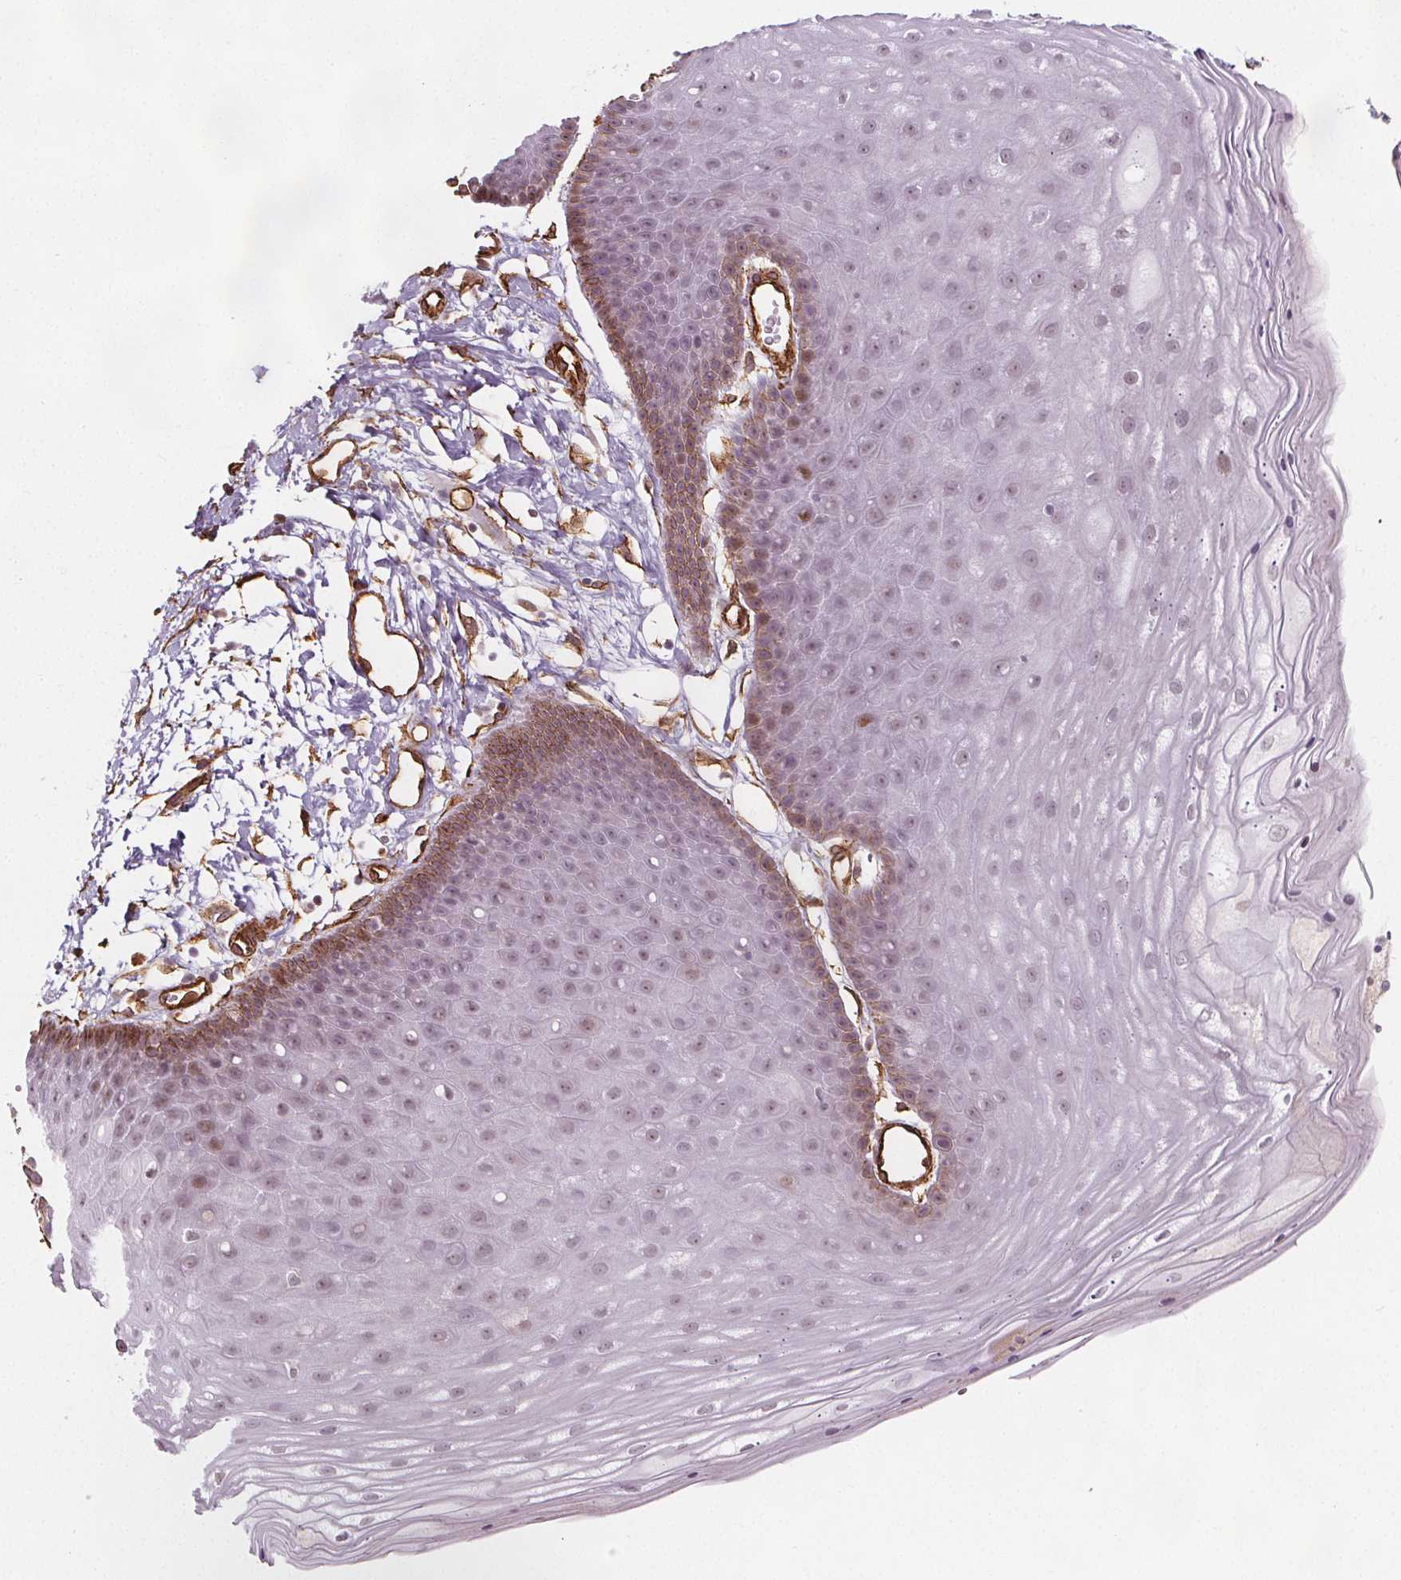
{"staining": {"intensity": "moderate", "quantity": "<25%", "location": "nuclear"}, "tissue": "skin", "cell_type": "Epidermal cells", "image_type": "normal", "snomed": [{"axis": "morphology", "description": "Normal tissue, NOS"}, {"axis": "topography", "description": "Anal"}], "caption": "IHC (DAB) staining of normal human skin demonstrates moderate nuclear protein expression in approximately <25% of epidermal cells.", "gene": "HAS1", "patient": {"sex": "male", "age": 53}}